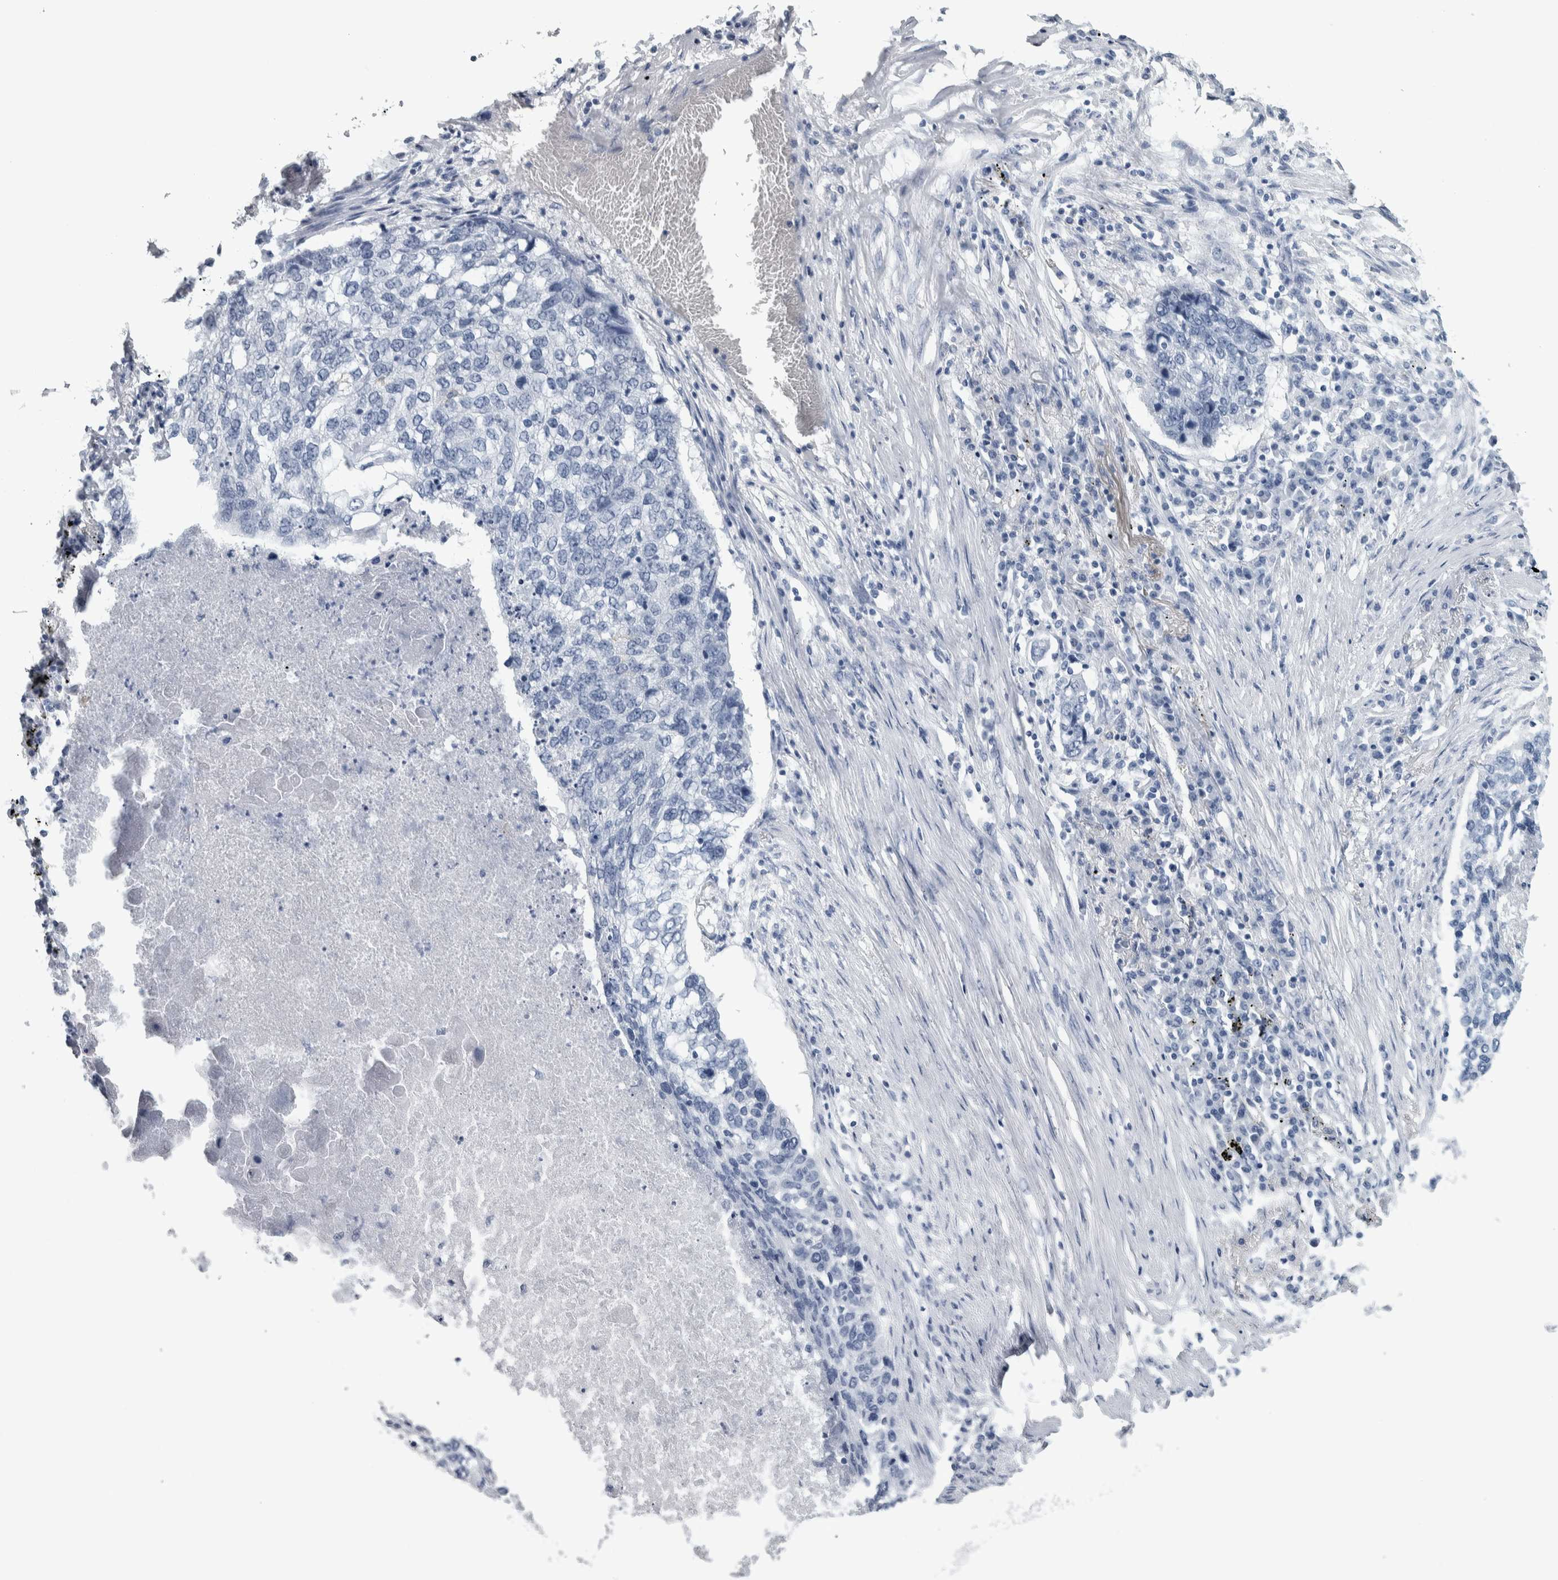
{"staining": {"intensity": "negative", "quantity": "none", "location": "none"}, "tissue": "lung cancer", "cell_type": "Tumor cells", "image_type": "cancer", "snomed": [{"axis": "morphology", "description": "Squamous cell carcinoma, NOS"}, {"axis": "topography", "description": "Lung"}], "caption": "The image exhibits no significant staining in tumor cells of lung squamous cell carcinoma. The staining was performed using DAB to visualize the protein expression in brown, while the nuclei were stained in blue with hematoxylin (Magnification: 20x).", "gene": "CDH17", "patient": {"sex": "female", "age": 63}}